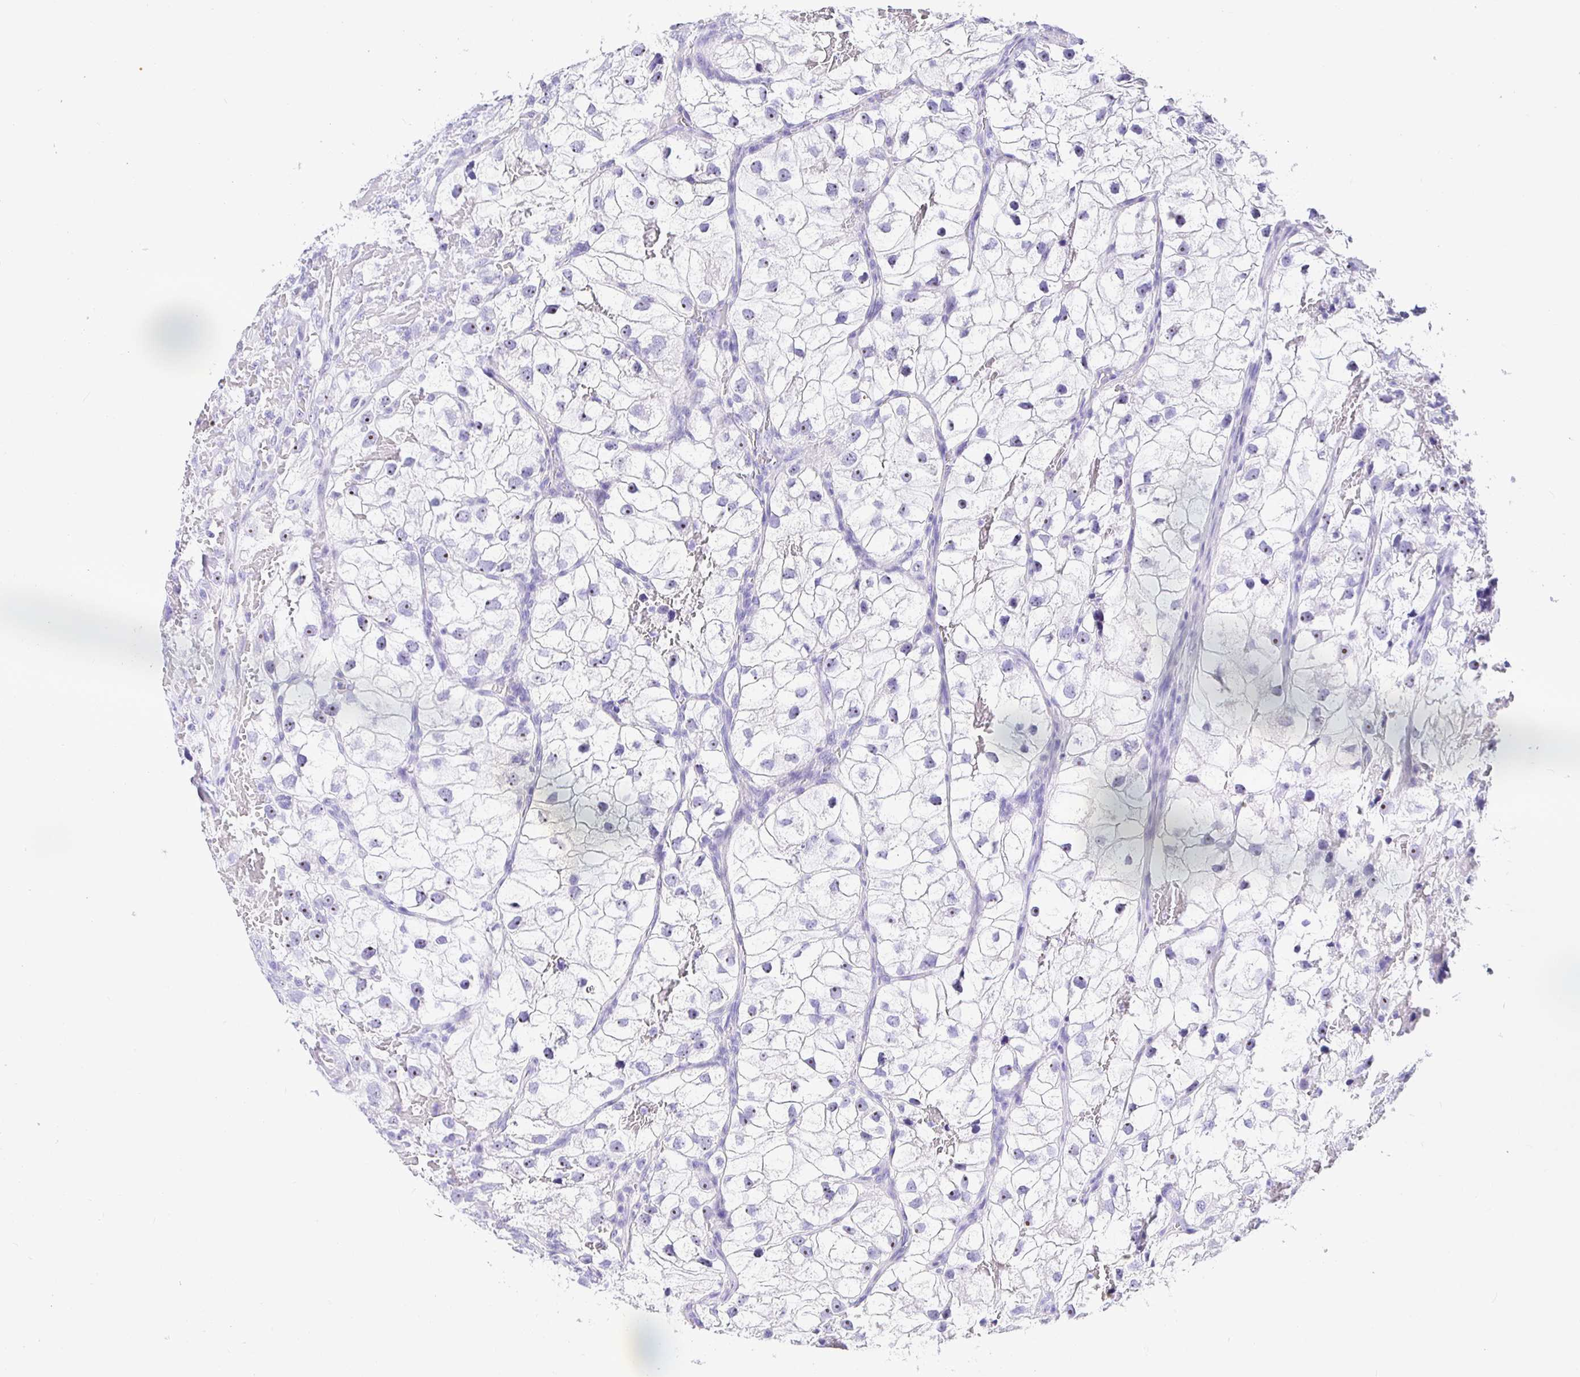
{"staining": {"intensity": "negative", "quantity": "none", "location": "none"}, "tissue": "renal cancer", "cell_type": "Tumor cells", "image_type": "cancer", "snomed": [{"axis": "morphology", "description": "Adenocarcinoma, NOS"}, {"axis": "topography", "description": "Kidney"}], "caption": "Tumor cells are negative for protein expression in human renal cancer.", "gene": "PRAMEF19", "patient": {"sex": "male", "age": 59}}